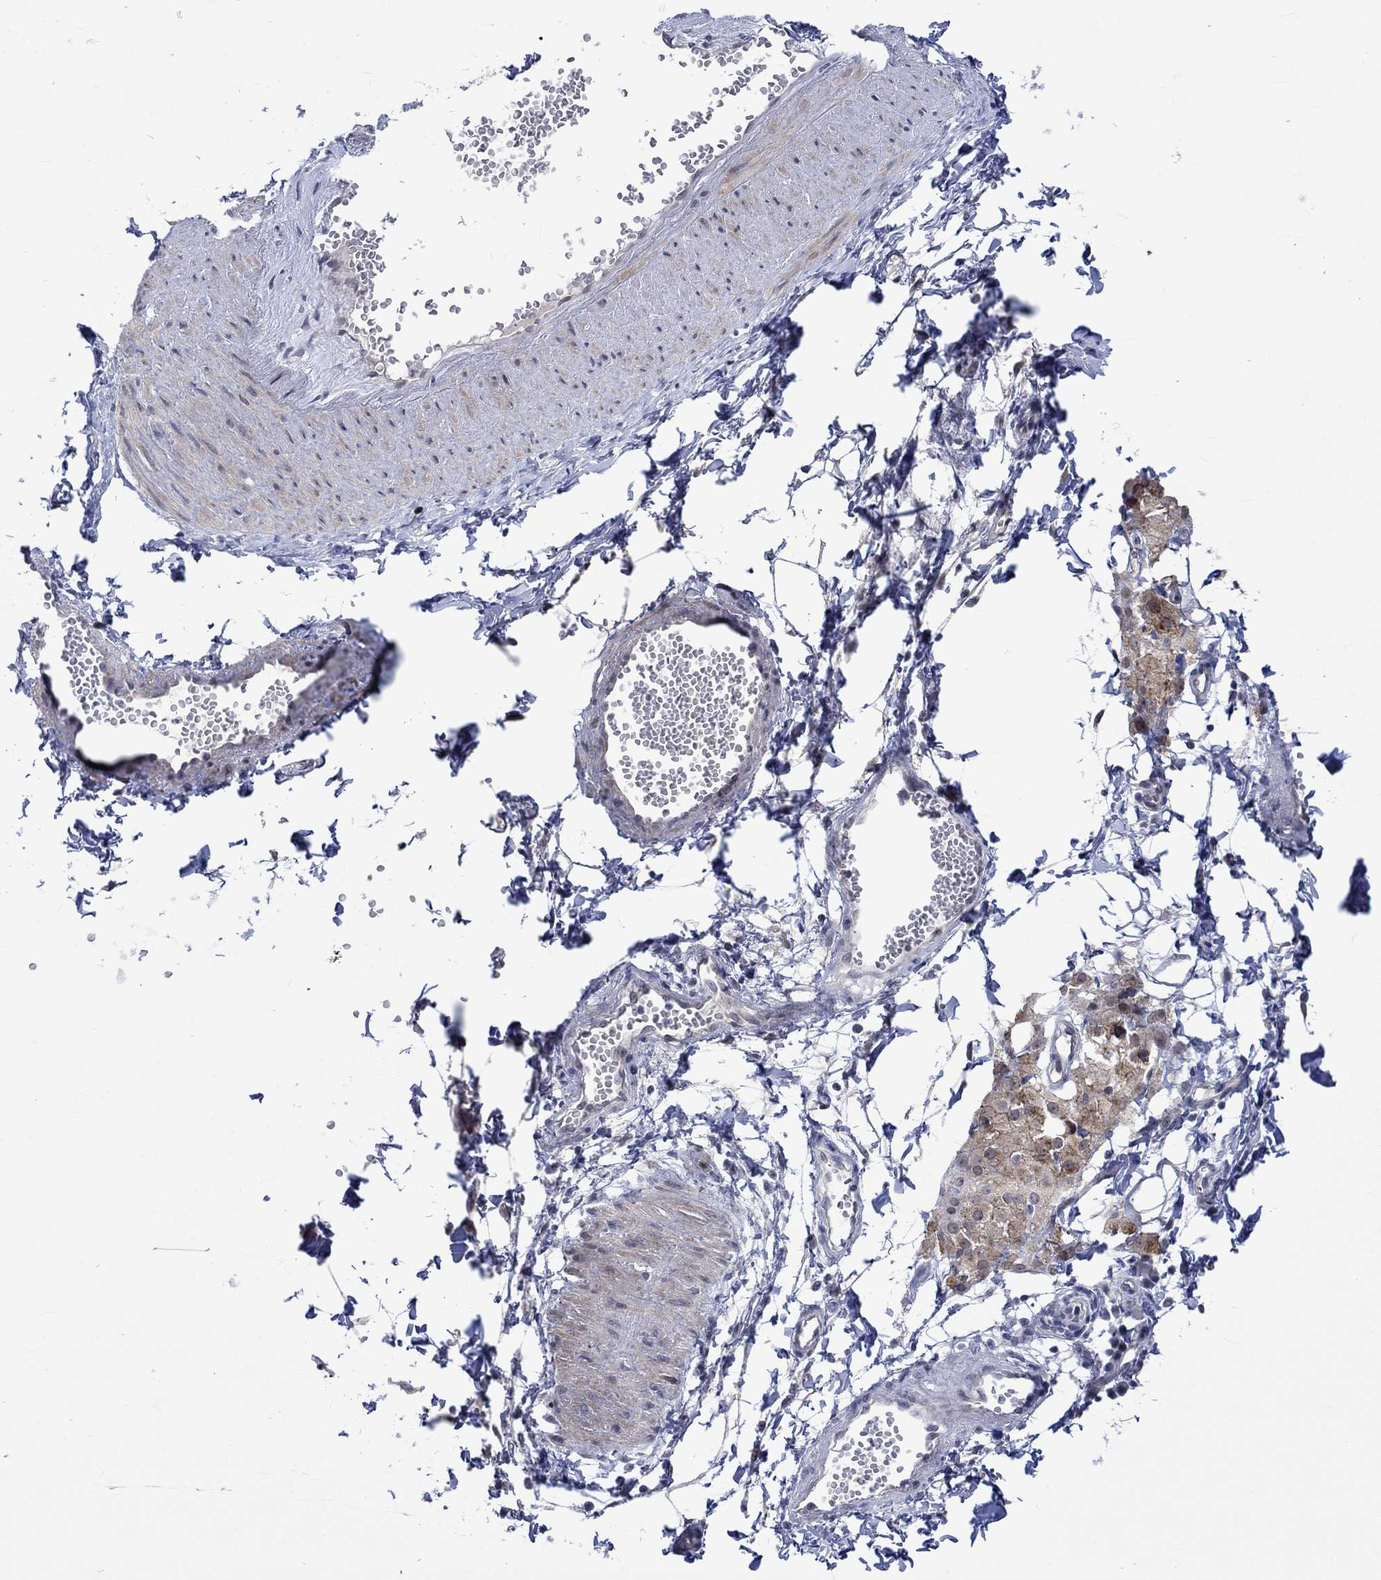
{"staining": {"intensity": "negative", "quantity": "none", "location": "none"}, "tissue": "adipose tissue", "cell_type": "Adipocytes", "image_type": "normal", "snomed": [{"axis": "morphology", "description": "Normal tissue, NOS"}, {"axis": "topography", "description": "Smooth muscle"}, {"axis": "topography", "description": "Peripheral nerve tissue"}], "caption": "Immunohistochemistry (IHC) of normal human adipose tissue demonstrates no positivity in adipocytes. The staining is performed using DAB (3,3'-diaminobenzidine) brown chromogen with nuclei counter-stained in using hematoxylin.", "gene": "E2F8", "patient": {"sex": "male", "age": 22}}